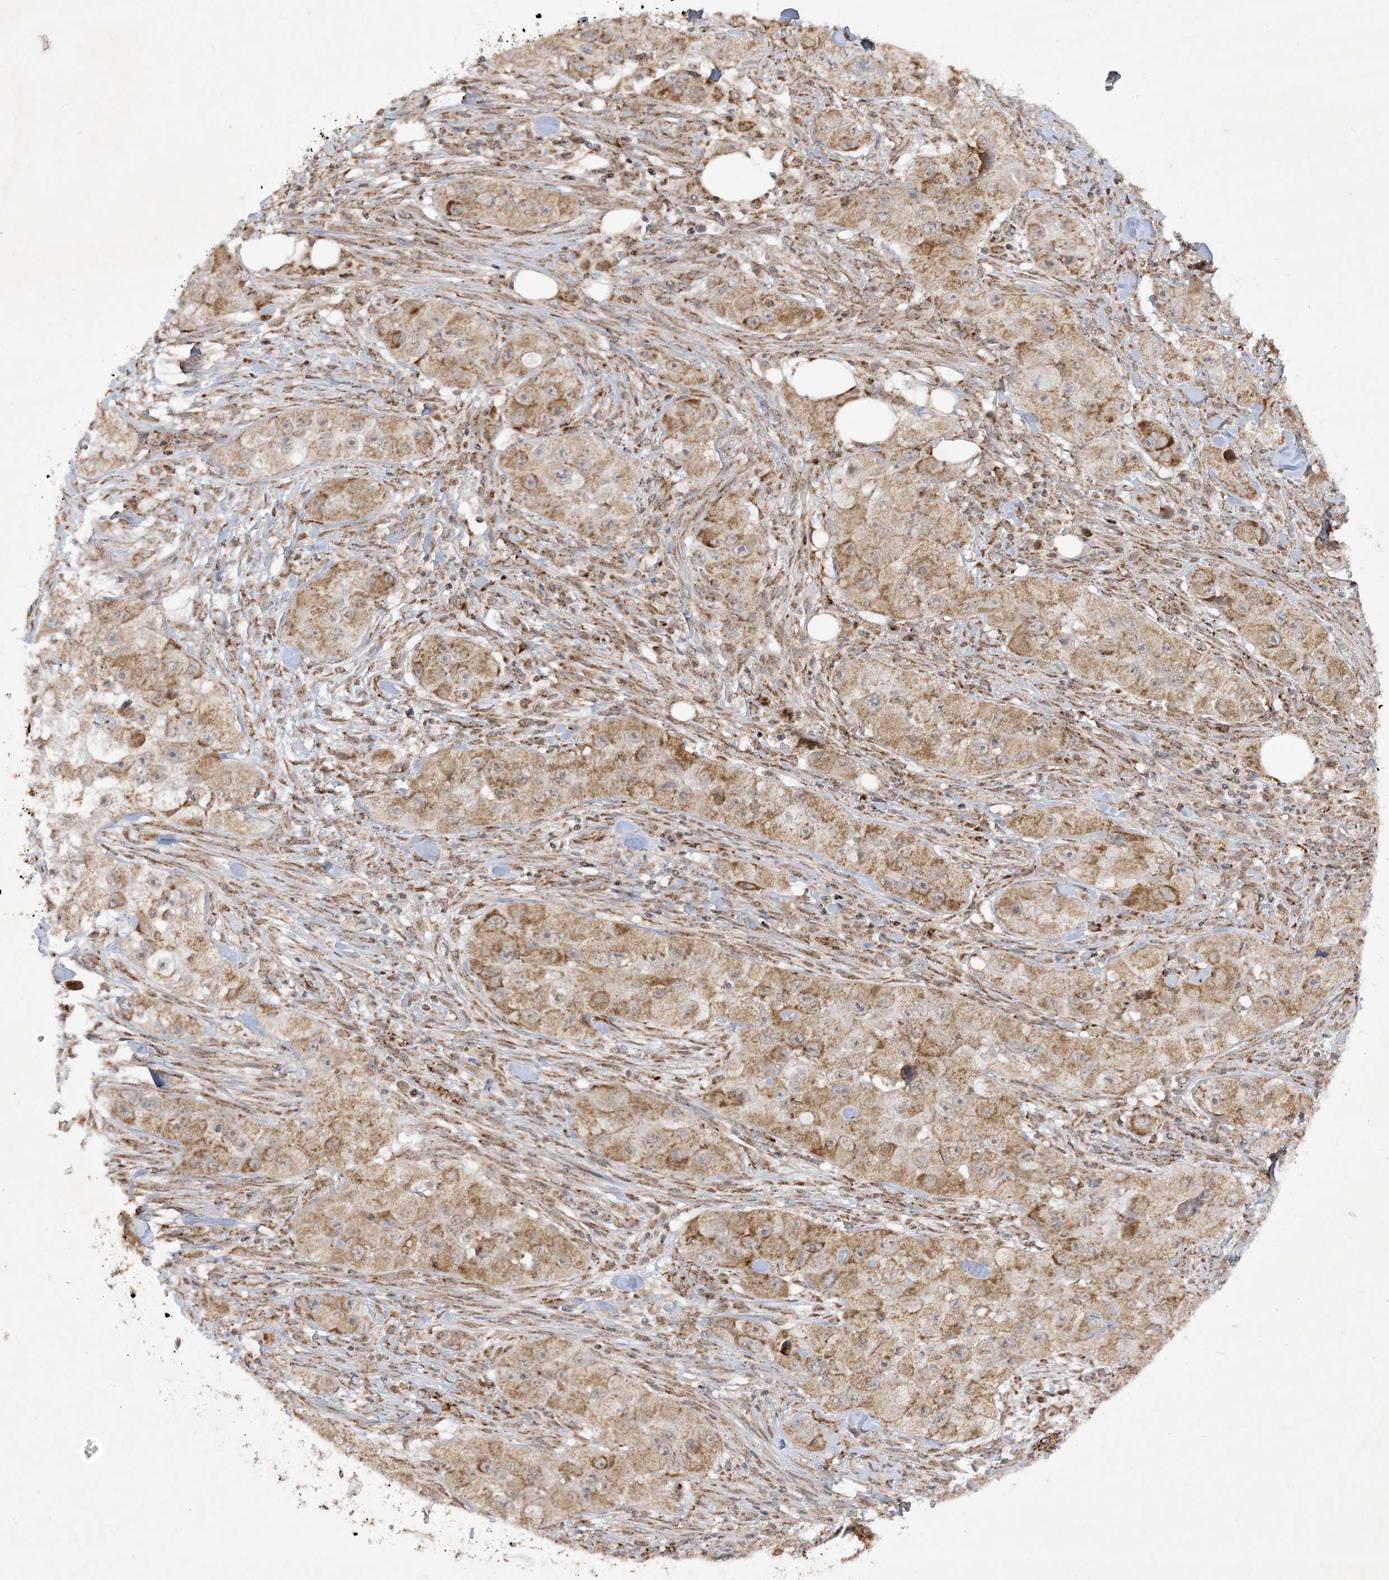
{"staining": {"intensity": "moderate", "quantity": ">75%", "location": "cytoplasmic/membranous"}, "tissue": "skin cancer", "cell_type": "Tumor cells", "image_type": "cancer", "snomed": [{"axis": "morphology", "description": "Squamous cell carcinoma, NOS"}, {"axis": "topography", "description": "Skin"}, {"axis": "topography", "description": "Subcutis"}], "caption": "A photomicrograph of human squamous cell carcinoma (skin) stained for a protein demonstrates moderate cytoplasmic/membranous brown staining in tumor cells.", "gene": "NDUFAF3", "patient": {"sex": "male", "age": 73}}